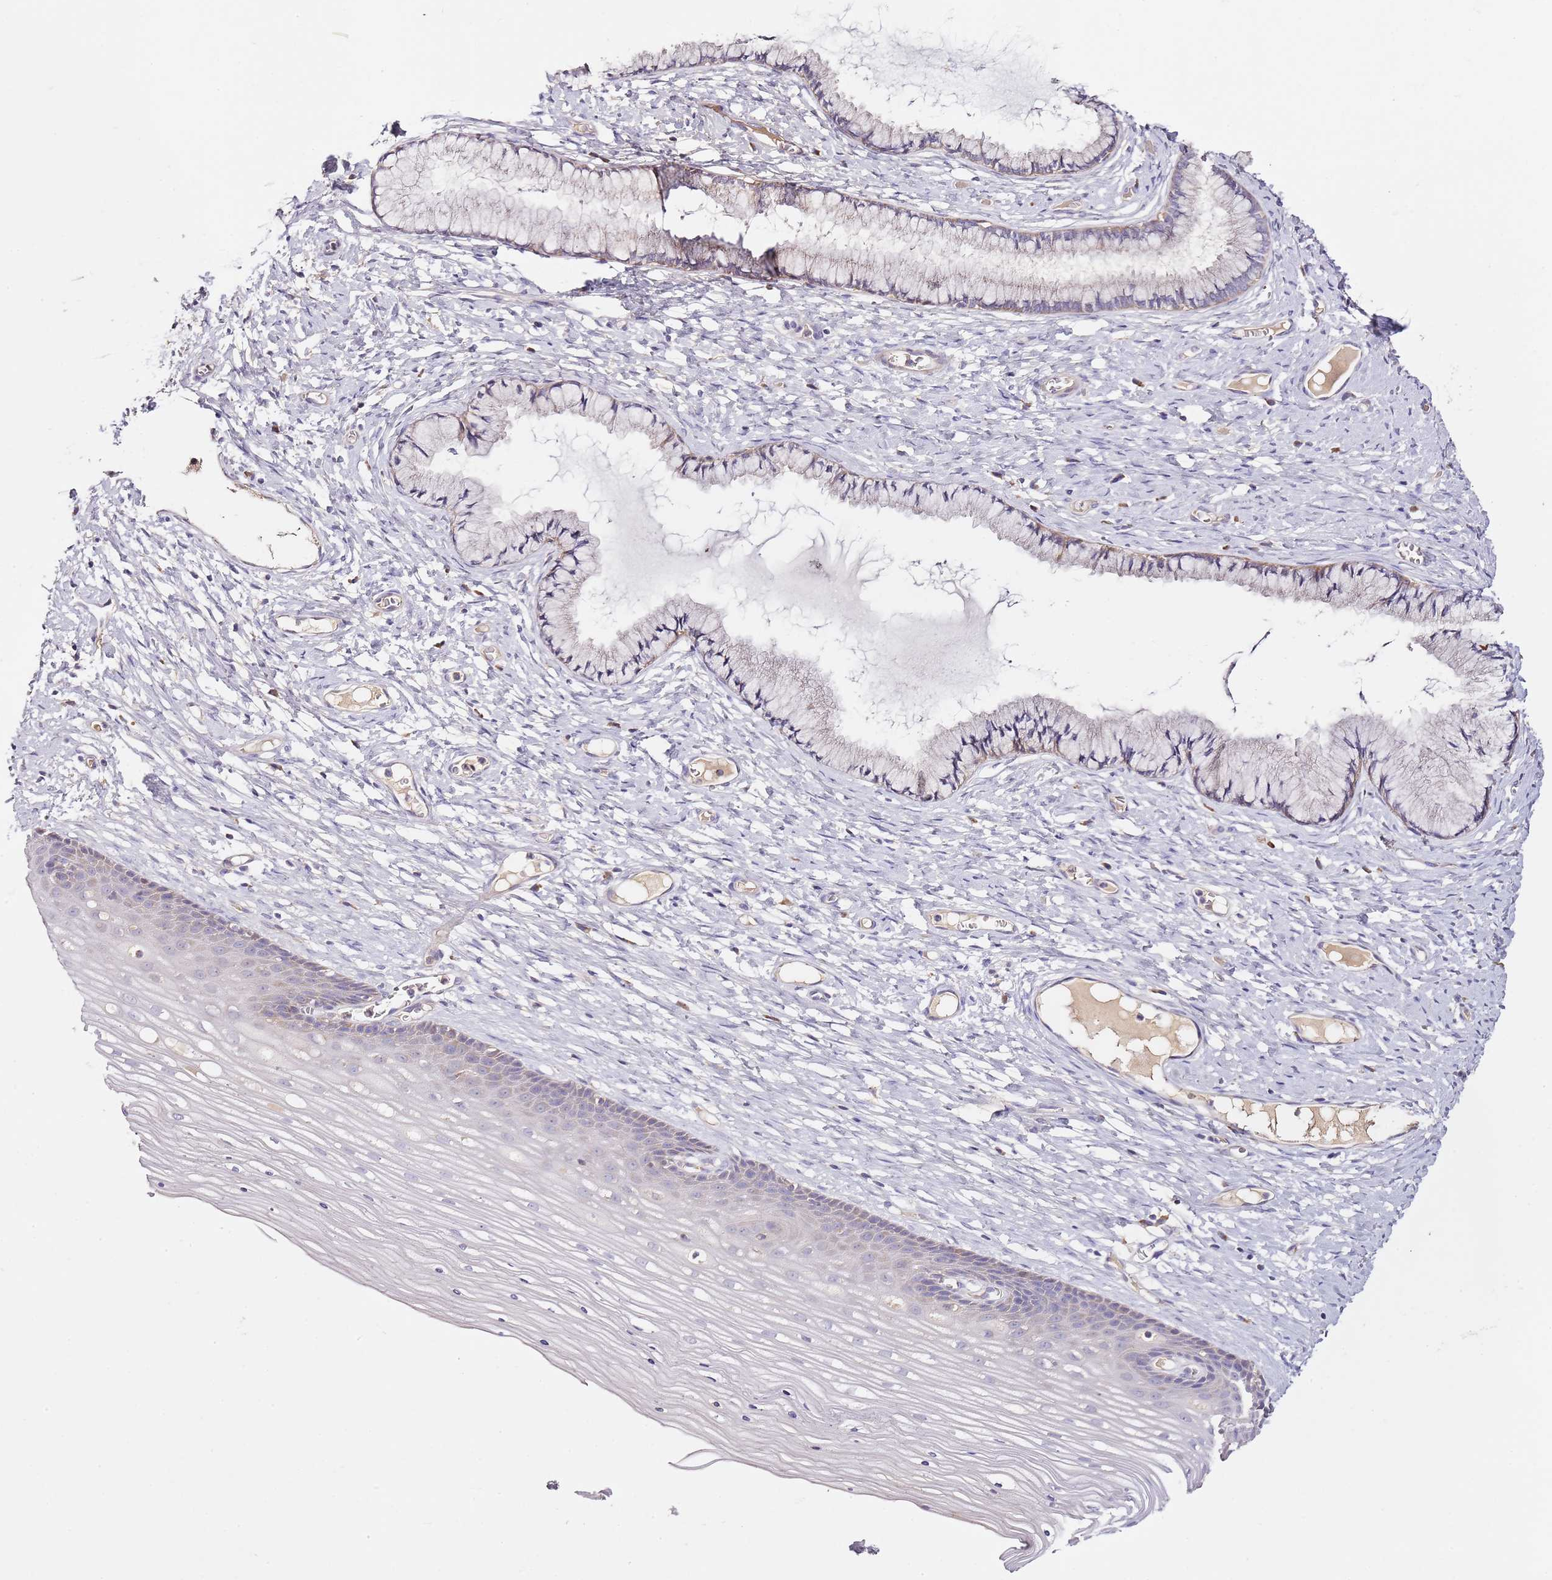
{"staining": {"intensity": "negative", "quantity": "none", "location": "none"}, "tissue": "cervix", "cell_type": "Glandular cells", "image_type": "normal", "snomed": [{"axis": "morphology", "description": "Normal tissue, NOS"}, {"axis": "topography", "description": "Cervix"}], "caption": "Immunohistochemical staining of unremarkable cervix displays no significant expression in glandular cells.", "gene": "OR2B11", "patient": {"sex": "female", "age": 42}}